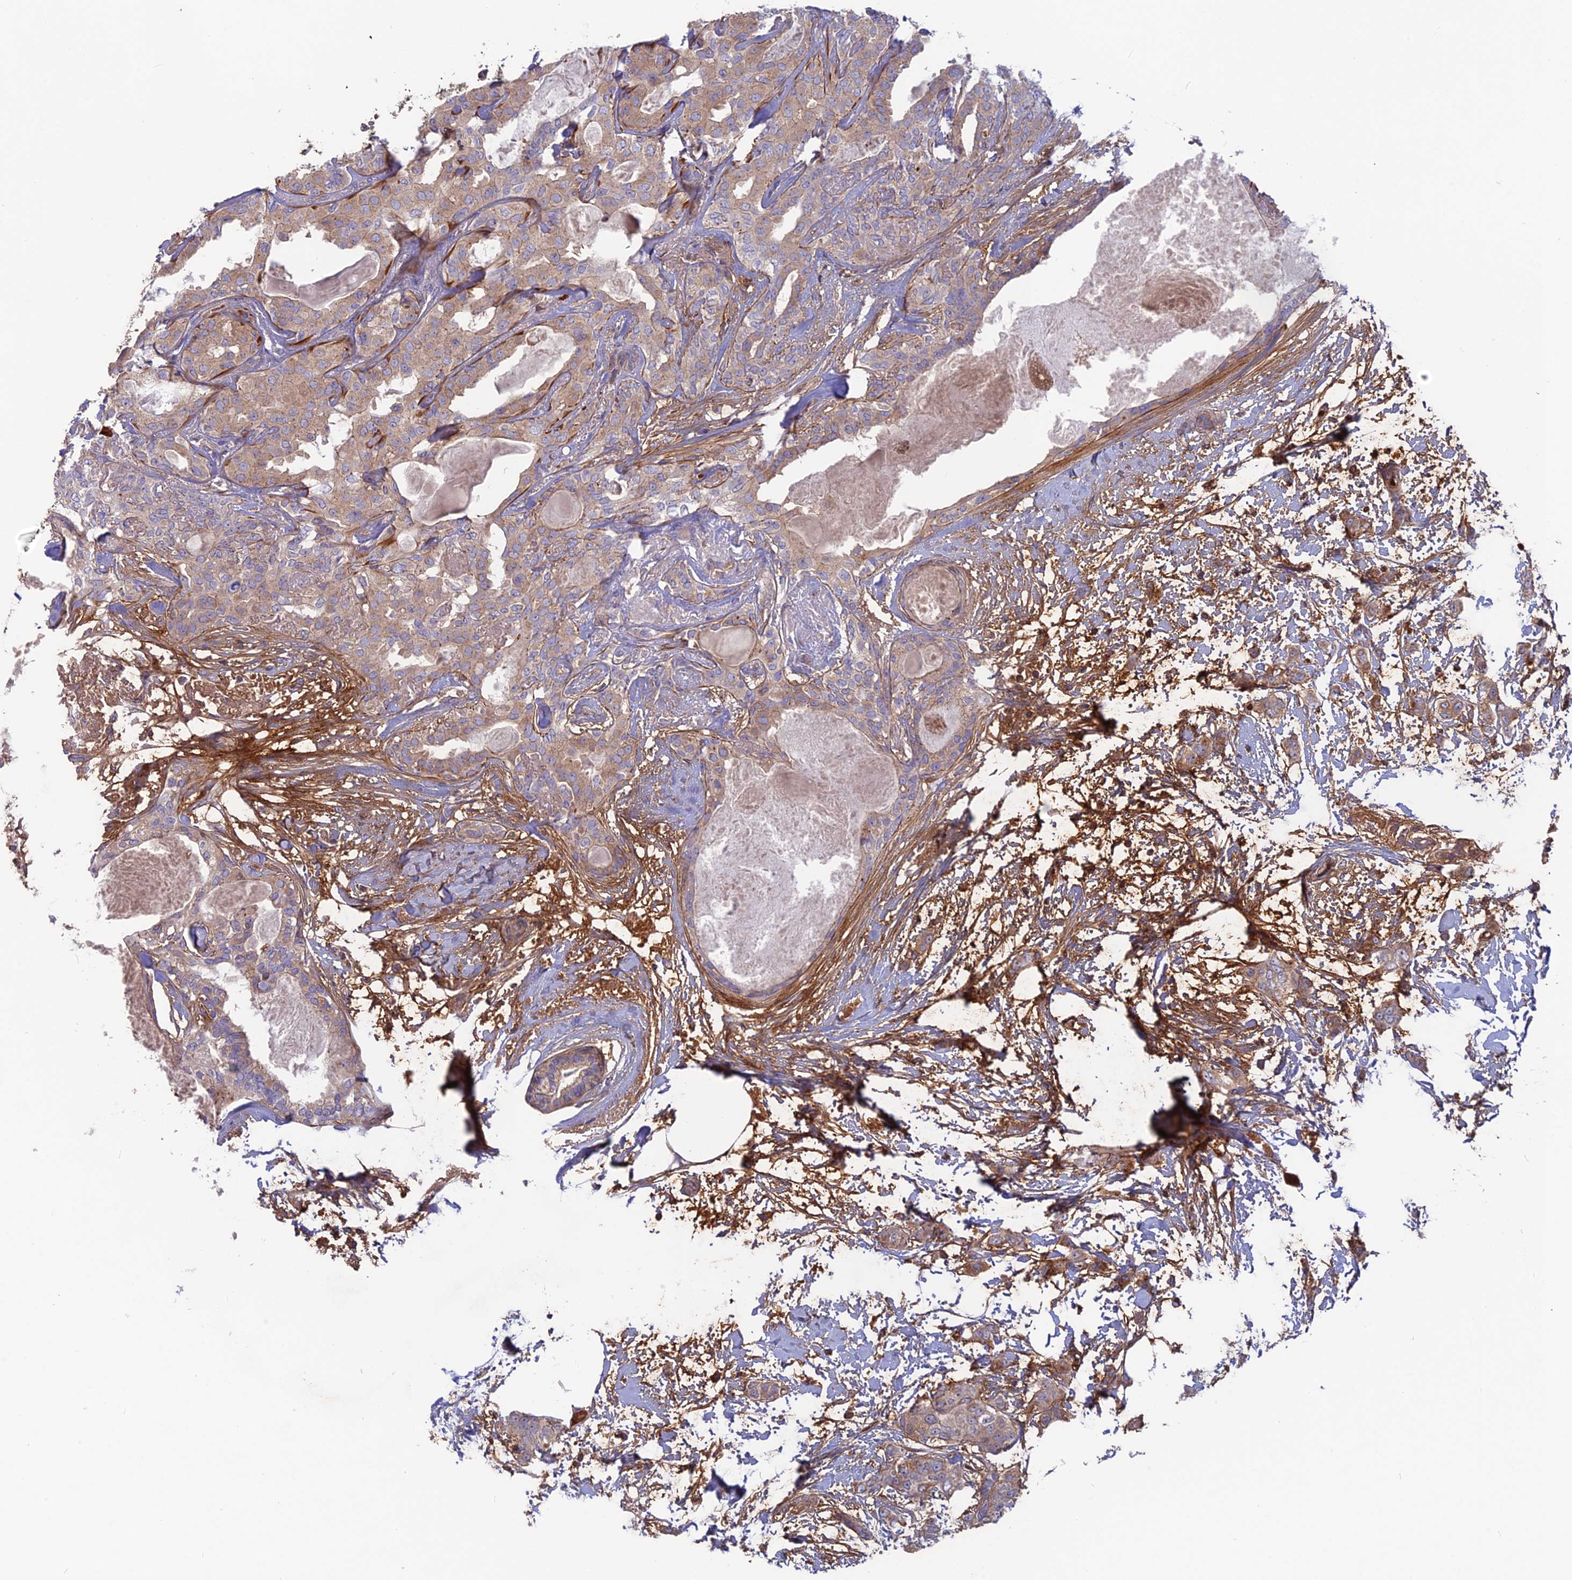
{"staining": {"intensity": "weak", "quantity": ">75%", "location": "cytoplasmic/membranous"}, "tissue": "breast cancer", "cell_type": "Tumor cells", "image_type": "cancer", "snomed": [{"axis": "morphology", "description": "Duct carcinoma"}, {"axis": "topography", "description": "Breast"}], "caption": "Immunohistochemical staining of breast cancer (intraductal carcinoma) reveals low levels of weak cytoplasmic/membranous protein staining in approximately >75% of tumor cells.", "gene": "CPNE7", "patient": {"sex": "female", "age": 72}}